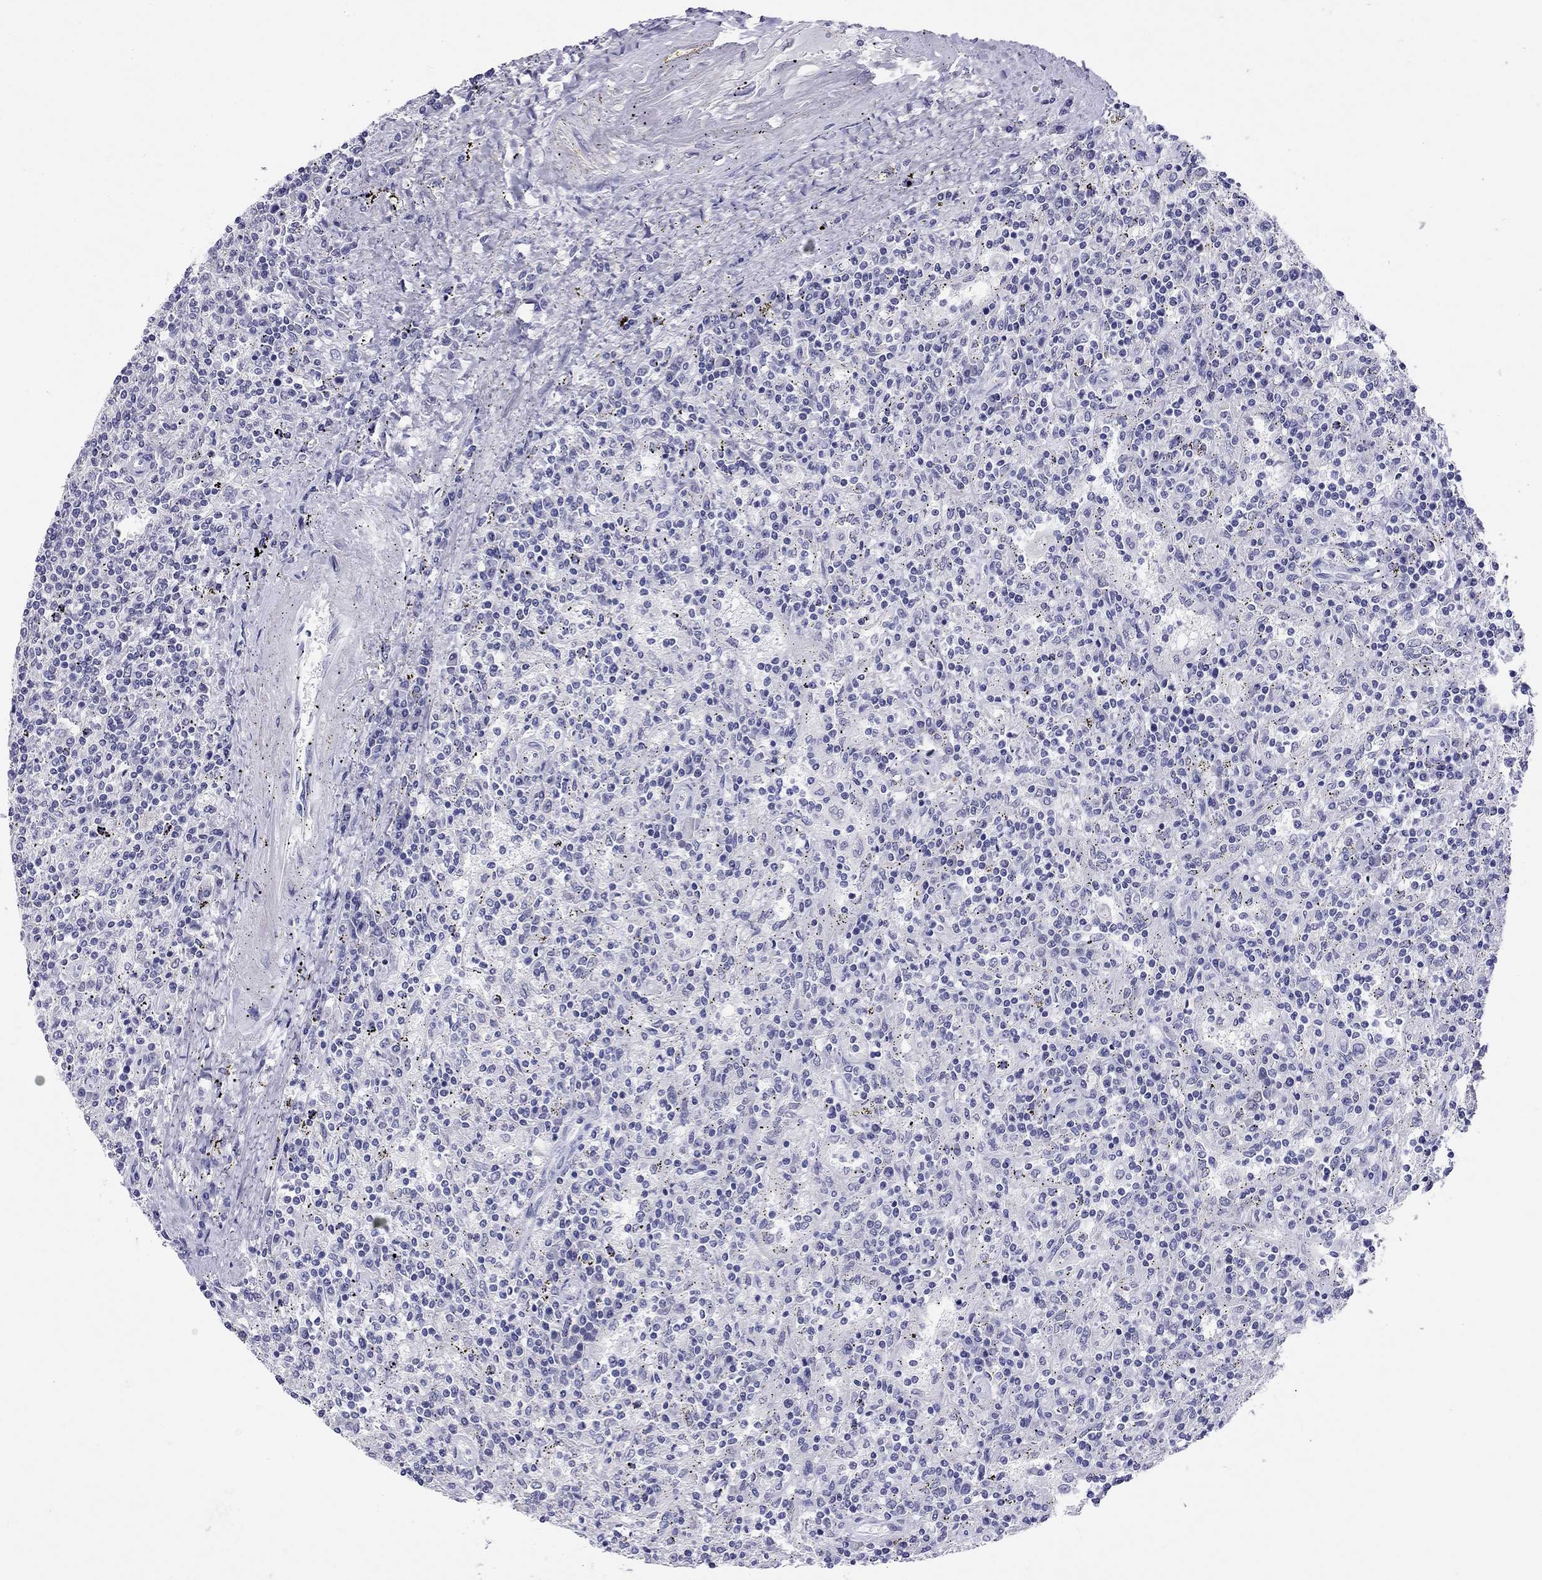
{"staining": {"intensity": "negative", "quantity": "none", "location": "none"}, "tissue": "lymphoma", "cell_type": "Tumor cells", "image_type": "cancer", "snomed": [{"axis": "morphology", "description": "Malignant lymphoma, non-Hodgkin's type, Low grade"}, {"axis": "topography", "description": "Lymph node"}], "caption": "DAB immunohistochemical staining of lymphoma shows no significant staining in tumor cells.", "gene": "ARMC12", "patient": {"sex": "male", "age": 52}}